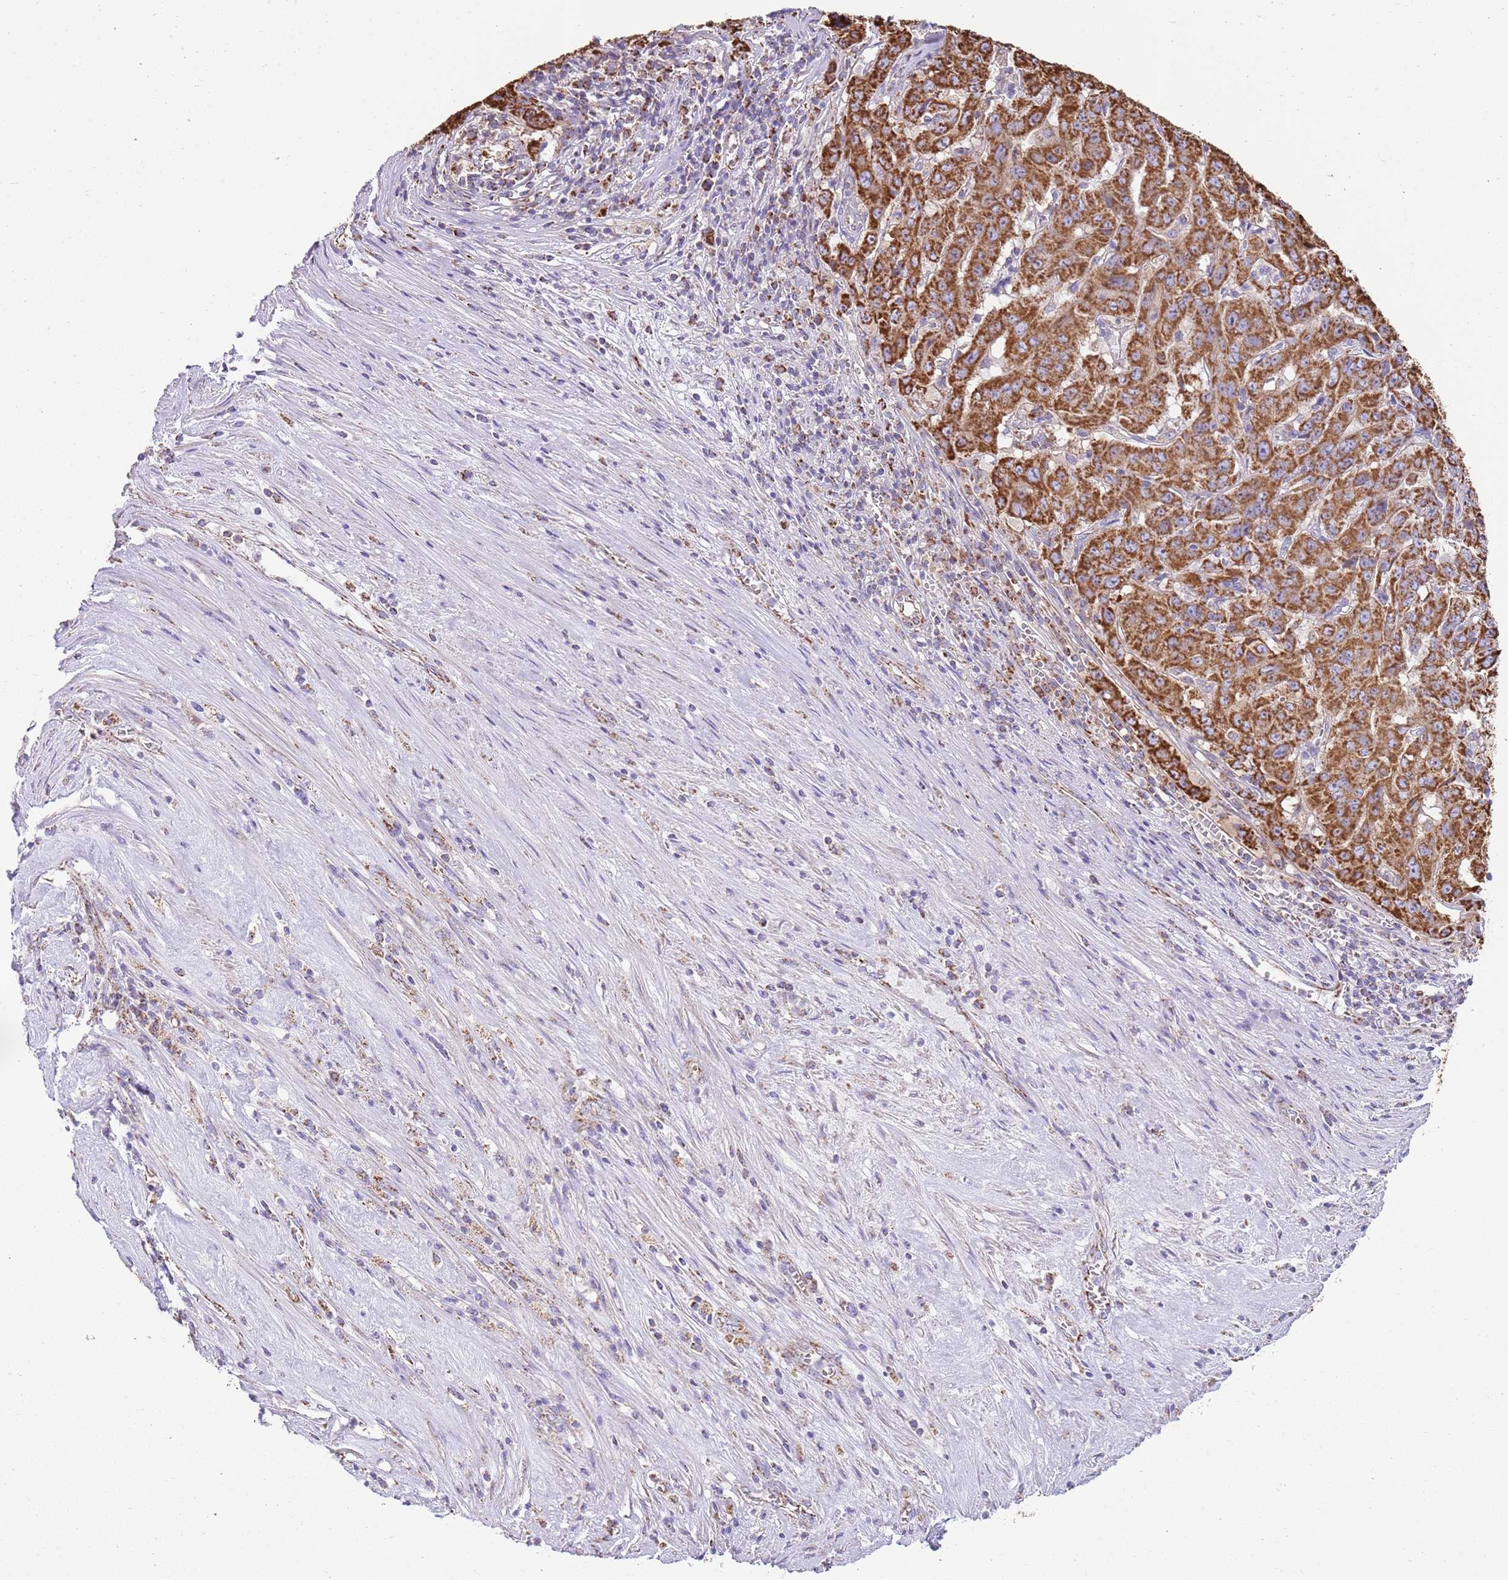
{"staining": {"intensity": "strong", "quantity": ">75%", "location": "cytoplasmic/membranous"}, "tissue": "pancreatic cancer", "cell_type": "Tumor cells", "image_type": "cancer", "snomed": [{"axis": "morphology", "description": "Adenocarcinoma, NOS"}, {"axis": "topography", "description": "Pancreas"}], "caption": "Brown immunohistochemical staining in pancreatic cancer shows strong cytoplasmic/membranous expression in approximately >75% of tumor cells.", "gene": "TTLL1", "patient": {"sex": "male", "age": 63}}